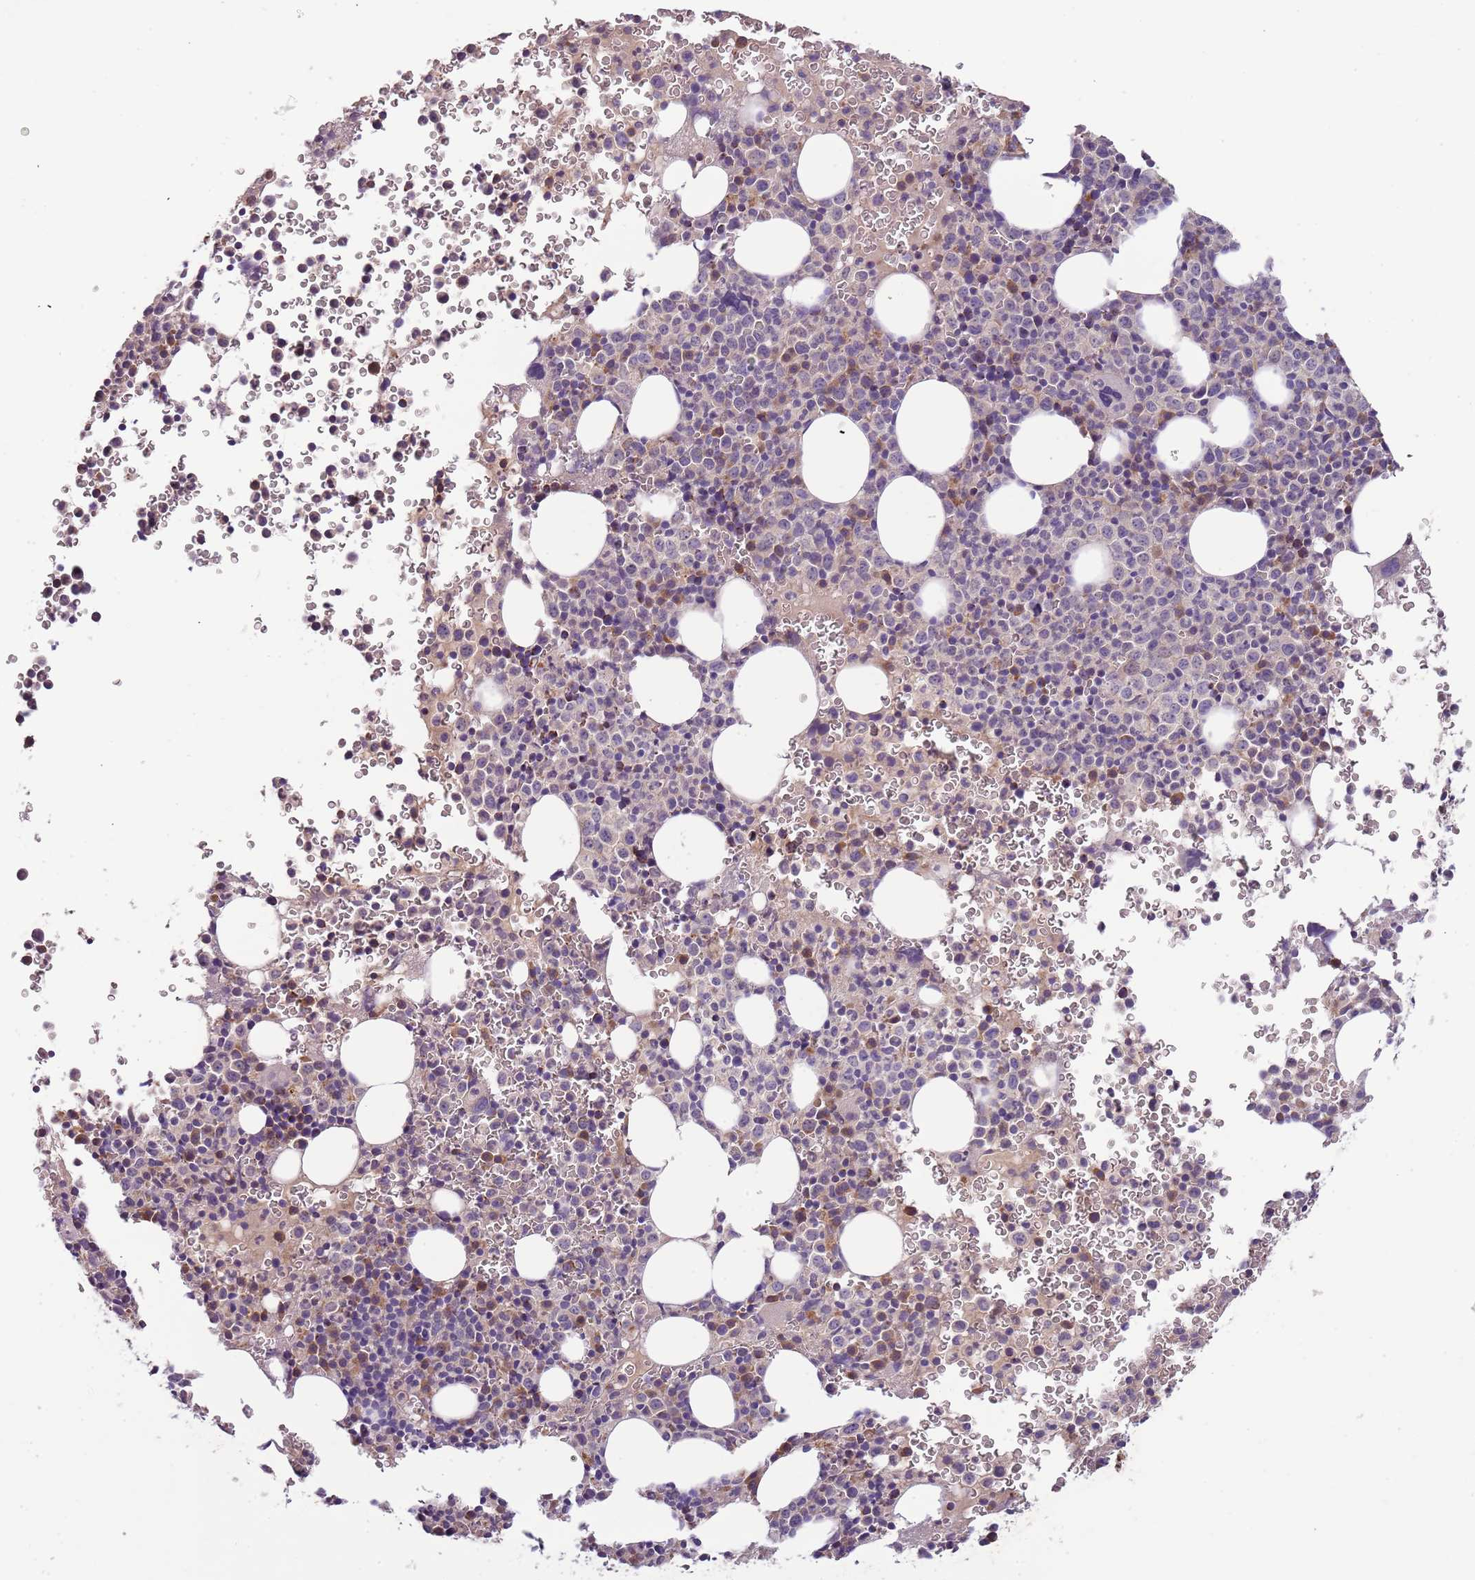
{"staining": {"intensity": "moderate", "quantity": "<25%", "location": "cytoplasmic/membranous"}, "tissue": "bone marrow", "cell_type": "Hematopoietic cells", "image_type": "normal", "snomed": [{"axis": "morphology", "description": "Normal tissue, NOS"}, {"axis": "topography", "description": "Bone marrow"}], "caption": "Brown immunohistochemical staining in normal human bone marrow exhibits moderate cytoplasmic/membranous positivity in about <25% of hematopoietic cells. (IHC, brightfield microscopy, high magnification).", "gene": "FECH", "patient": {"sex": "female", "age": 54}}